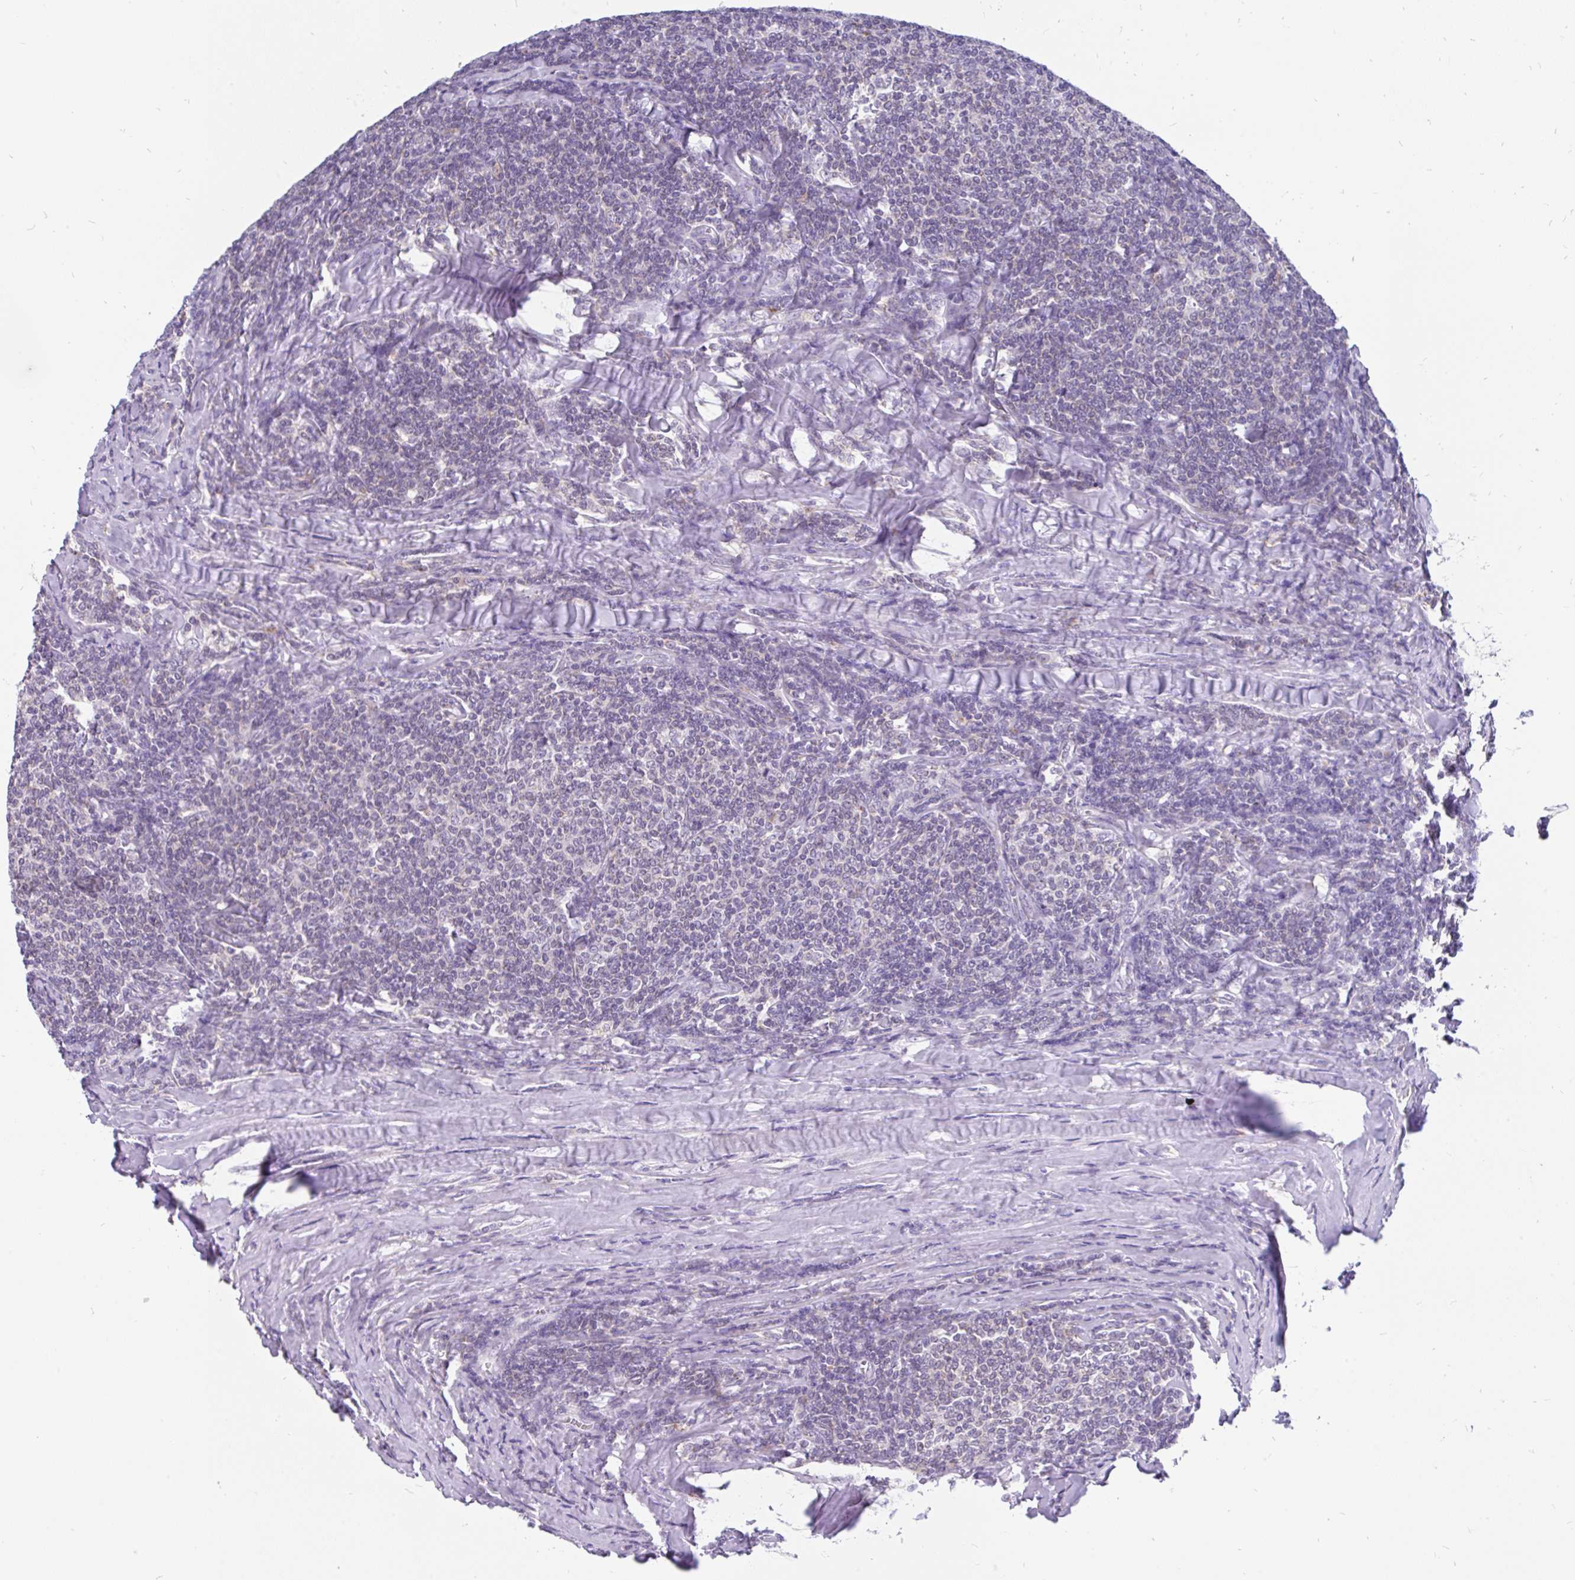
{"staining": {"intensity": "negative", "quantity": "none", "location": "none"}, "tissue": "lymphoma", "cell_type": "Tumor cells", "image_type": "cancer", "snomed": [{"axis": "morphology", "description": "Malignant lymphoma, non-Hodgkin's type, Low grade"}, {"axis": "topography", "description": "Lymph node"}], "caption": "This is a photomicrograph of immunohistochemistry staining of malignant lymphoma, non-Hodgkin's type (low-grade), which shows no positivity in tumor cells. Brightfield microscopy of immunohistochemistry (IHC) stained with DAB (brown) and hematoxylin (blue), captured at high magnification.", "gene": "INTS5", "patient": {"sex": "male", "age": 52}}